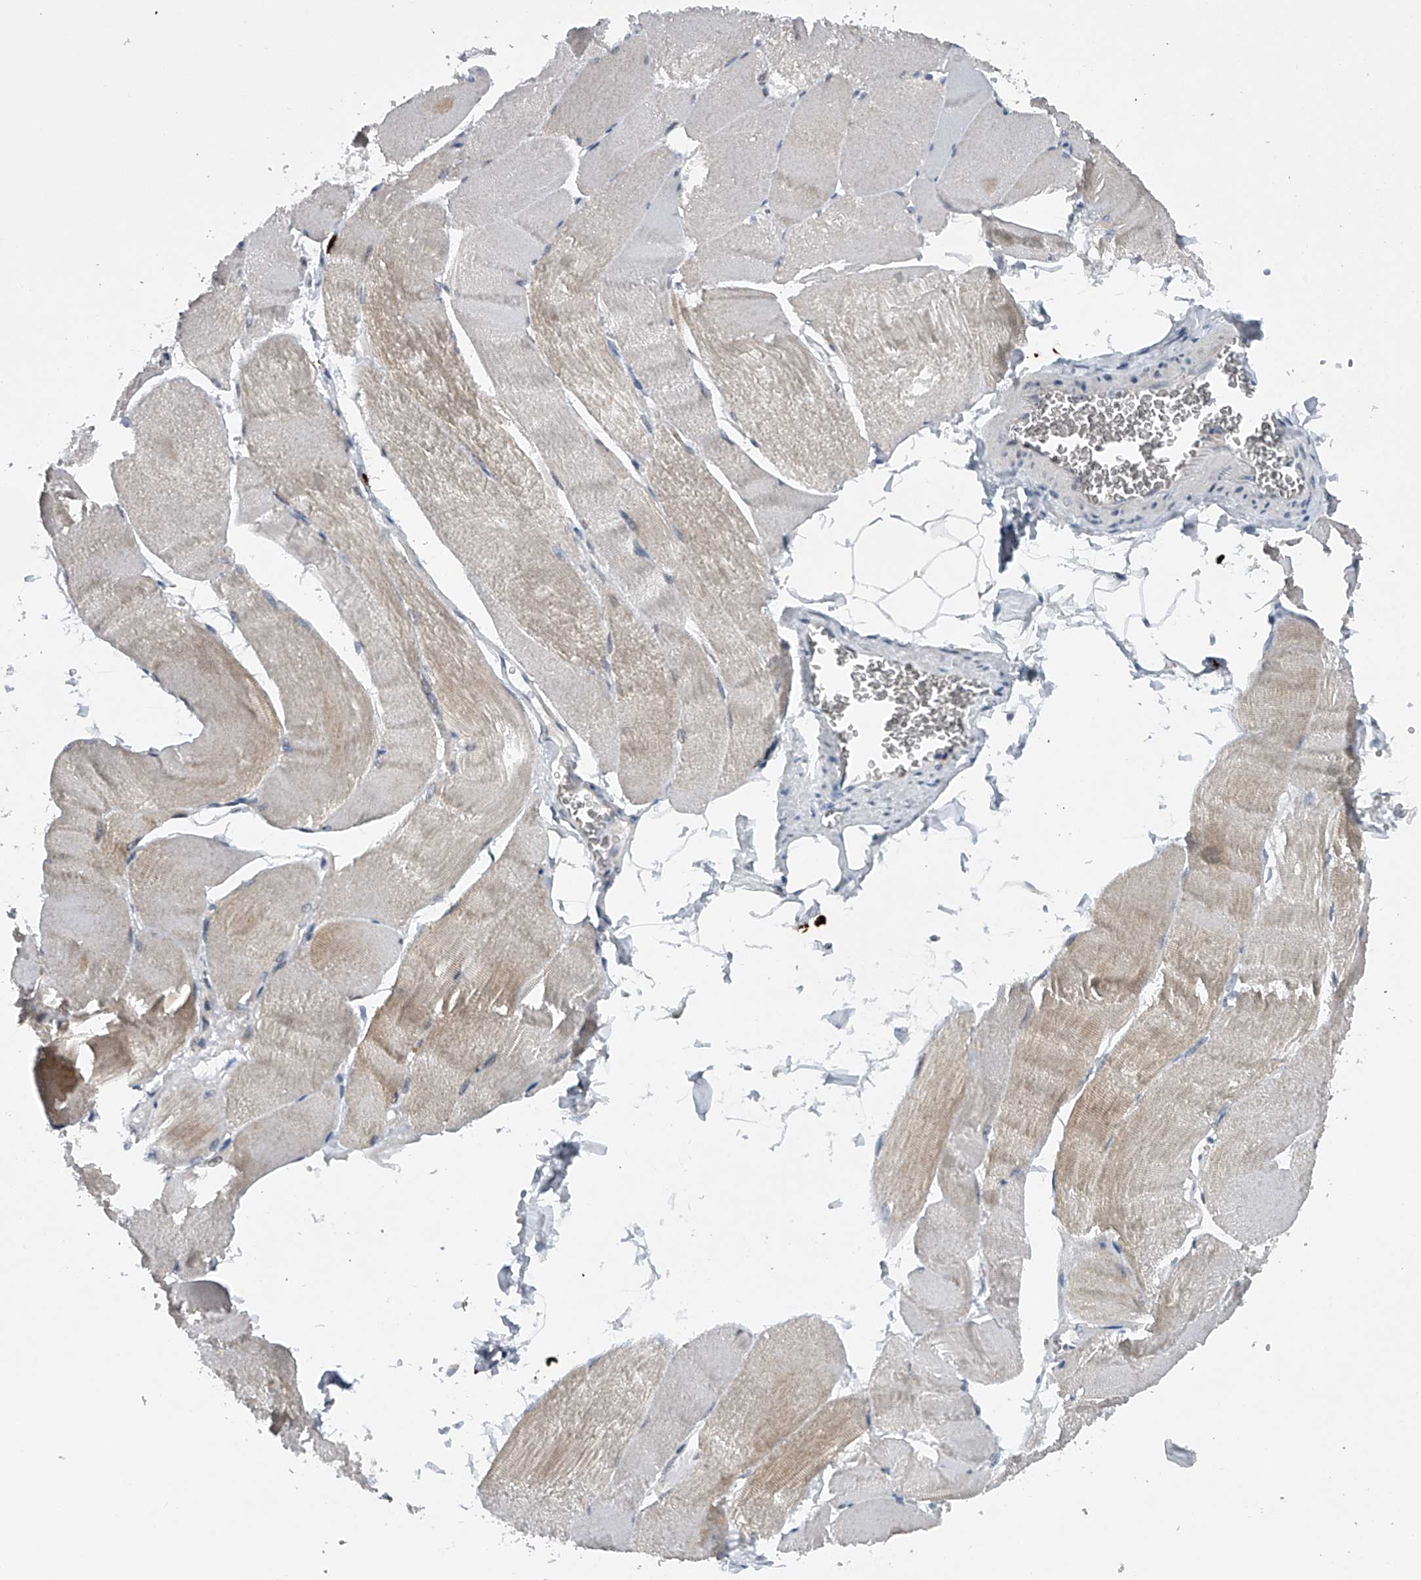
{"staining": {"intensity": "moderate", "quantity": "<25%", "location": "cytoplasmic/membranous"}, "tissue": "skeletal muscle", "cell_type": "Myocytes", "image_type": "normal", "snomed": [{"axis": "morphology", "description": "Normal tissue, NOS"}, {"axis": "morphology", "description": "Basal cell carcinoma"}, {"axis": "topography", "description": "Skeletal muscle"}], "caption": "Normal skeletal muscle reveals moderate cytoplasmic/membranous expression in about <25% of myocytes, visualized by immunohistochemistry.", "gene": "RNF5", "patient": {"sex": "female", "age": 64}}